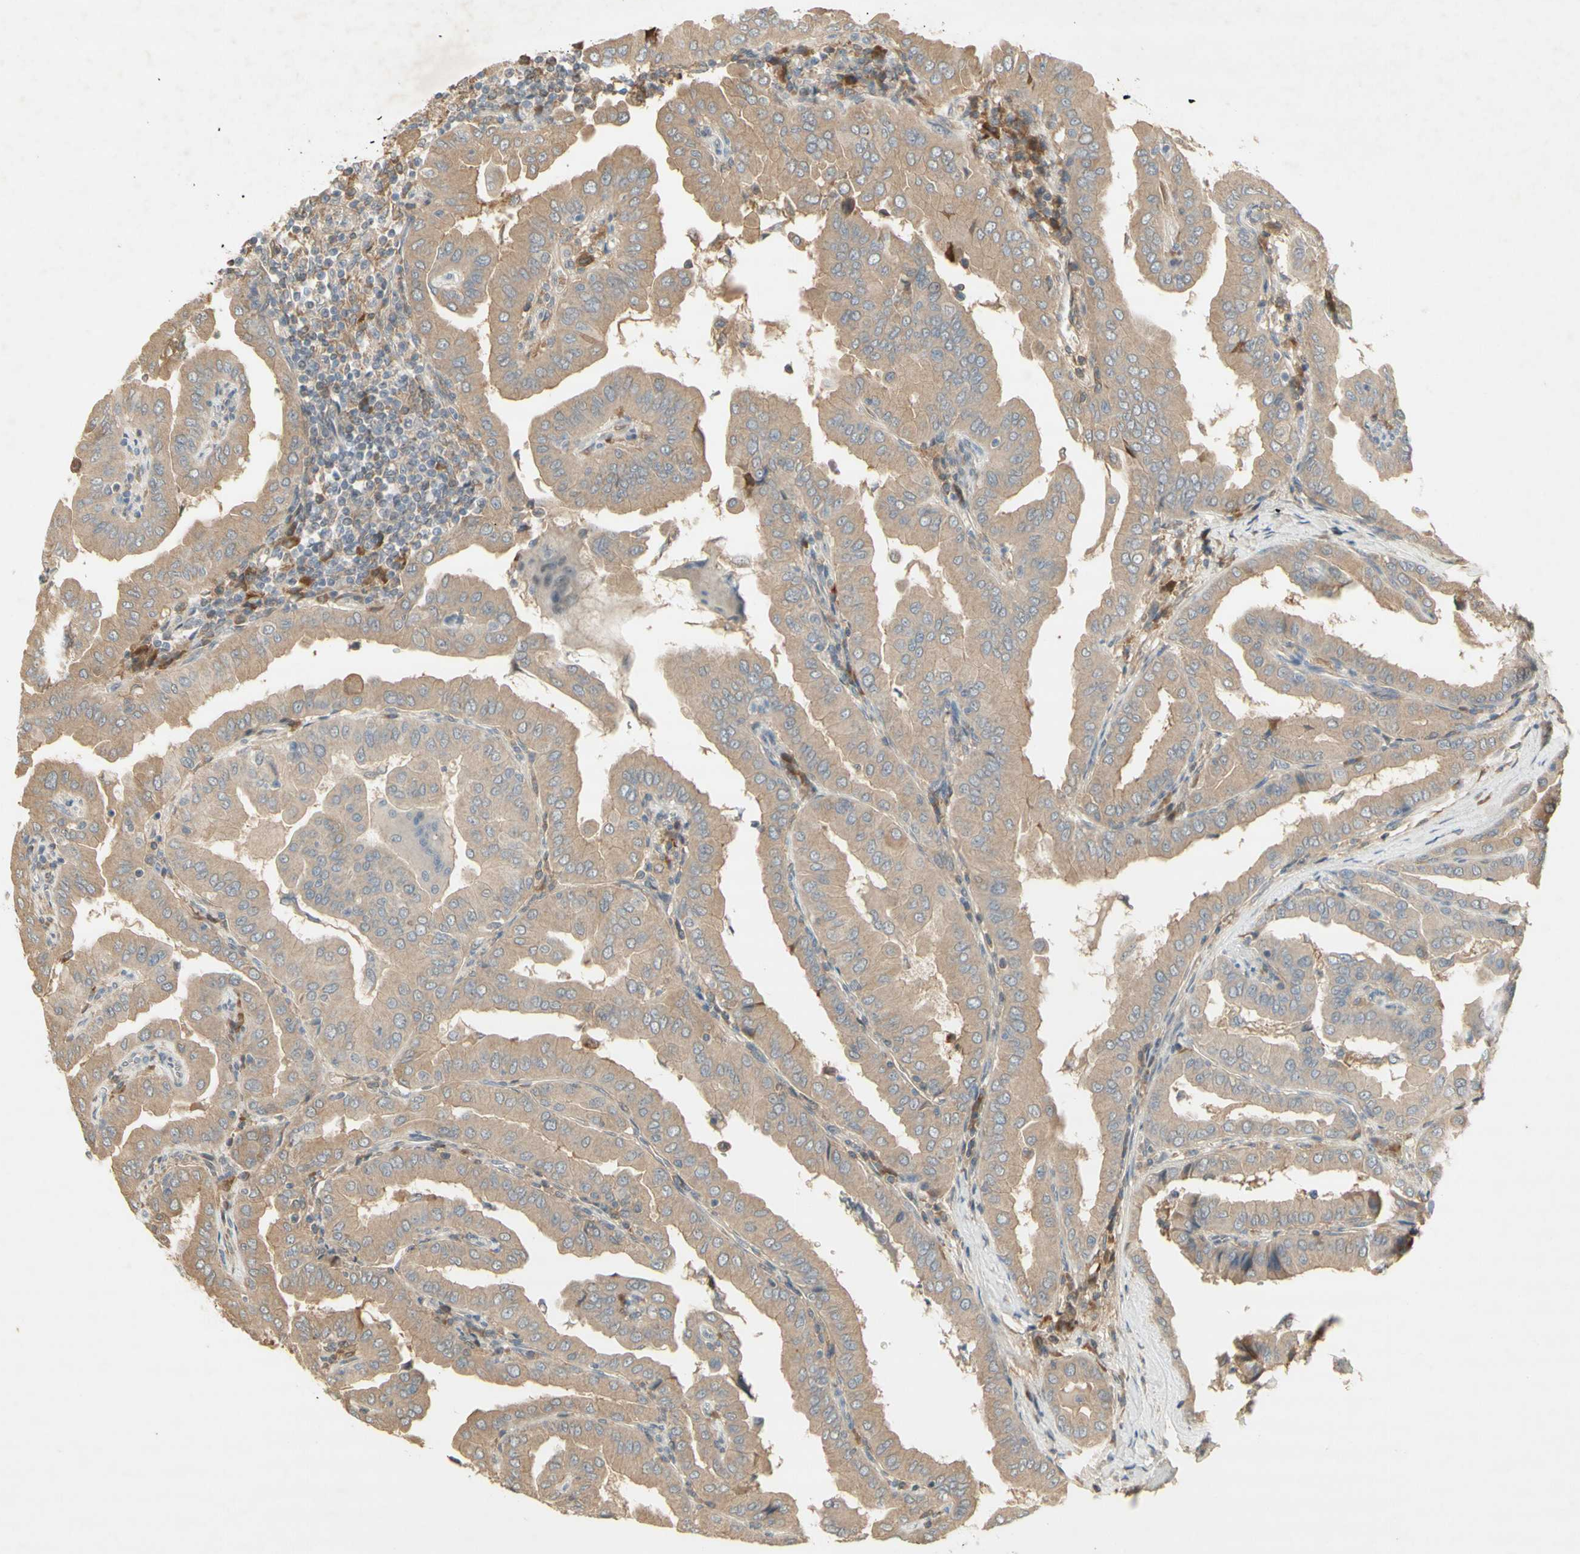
{"staining": {"intensity": "weak", "quantity": "25%-75%", "location": "cytoplasmic/membranous"}, "tissue": "thyroid cancer", "cell_type": "Tumor cells", "image_type": "cancer", "snomed": [{"axis": "morphology", "description": "Papillary adenocarcinoma, NOS"}, {"axis": "topography", "description": "Thyroid gland"}], "caption": "Brown immunohistochemical staining in papillary adenocarcinoma (thyroid) shows weak cytoplasmic/membranous positivity in approximately 25%-75% of tumor cells.", "gene": "NRG4", "patient": {"sex": "male", "age": 33}}